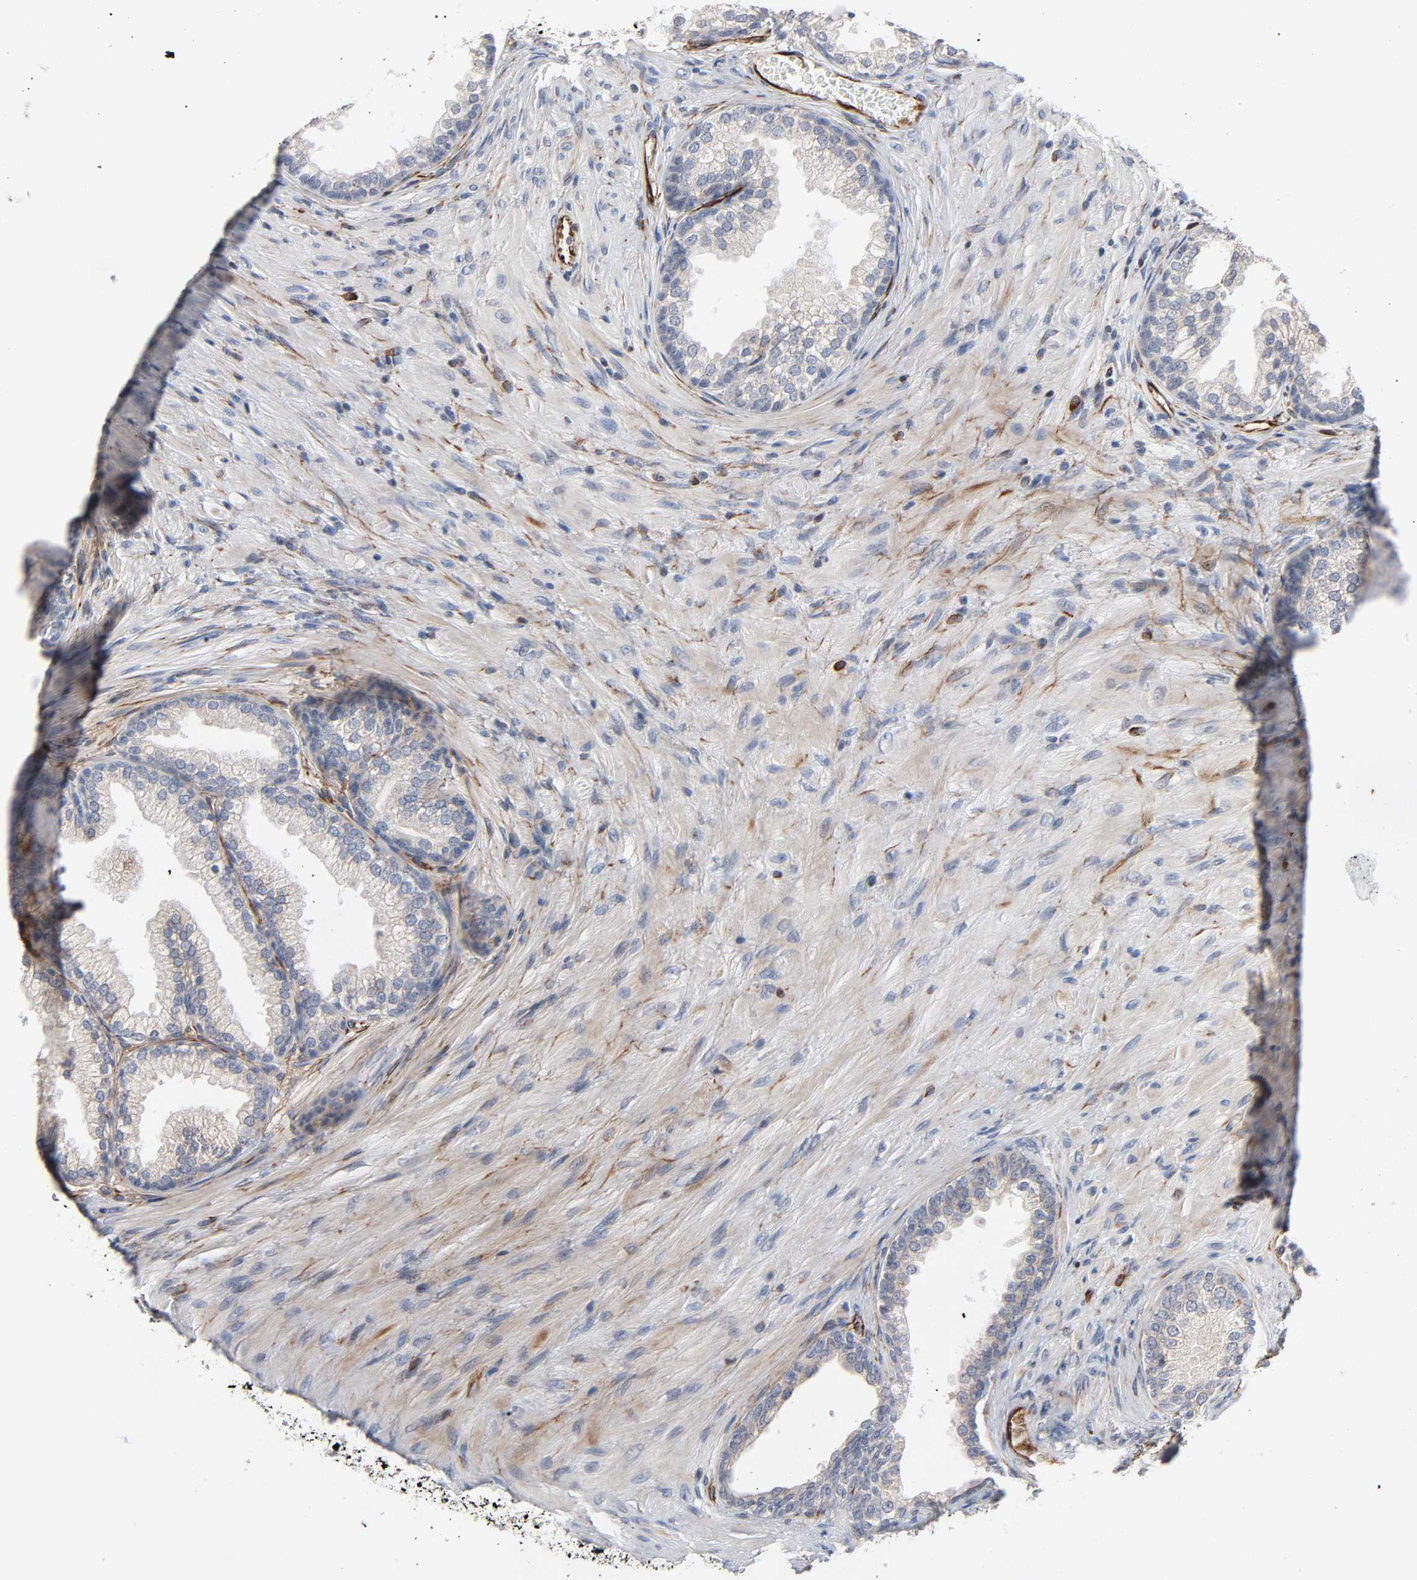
{"staining": {"intensity": "weak", "quantity": "25%-75%", "location": "cytoplasmic/membranous"}, "tissue": "prostate", "cell_type": "Glandular cells", "image_type": "normal", "snomed": [{"axis": "morphology", "description": "Normal tissue, NOS"}, {"axis": "topography", "description": "Prostate"}], "caption": "Prostate stained with DAB immunohistochemistry exhibits low levels of weak cytoplasmic/membranous staining in about 25%-75% of glandular cells.", "gene": "FAM118A", "patient": {"sex": "male", "age": 76}}